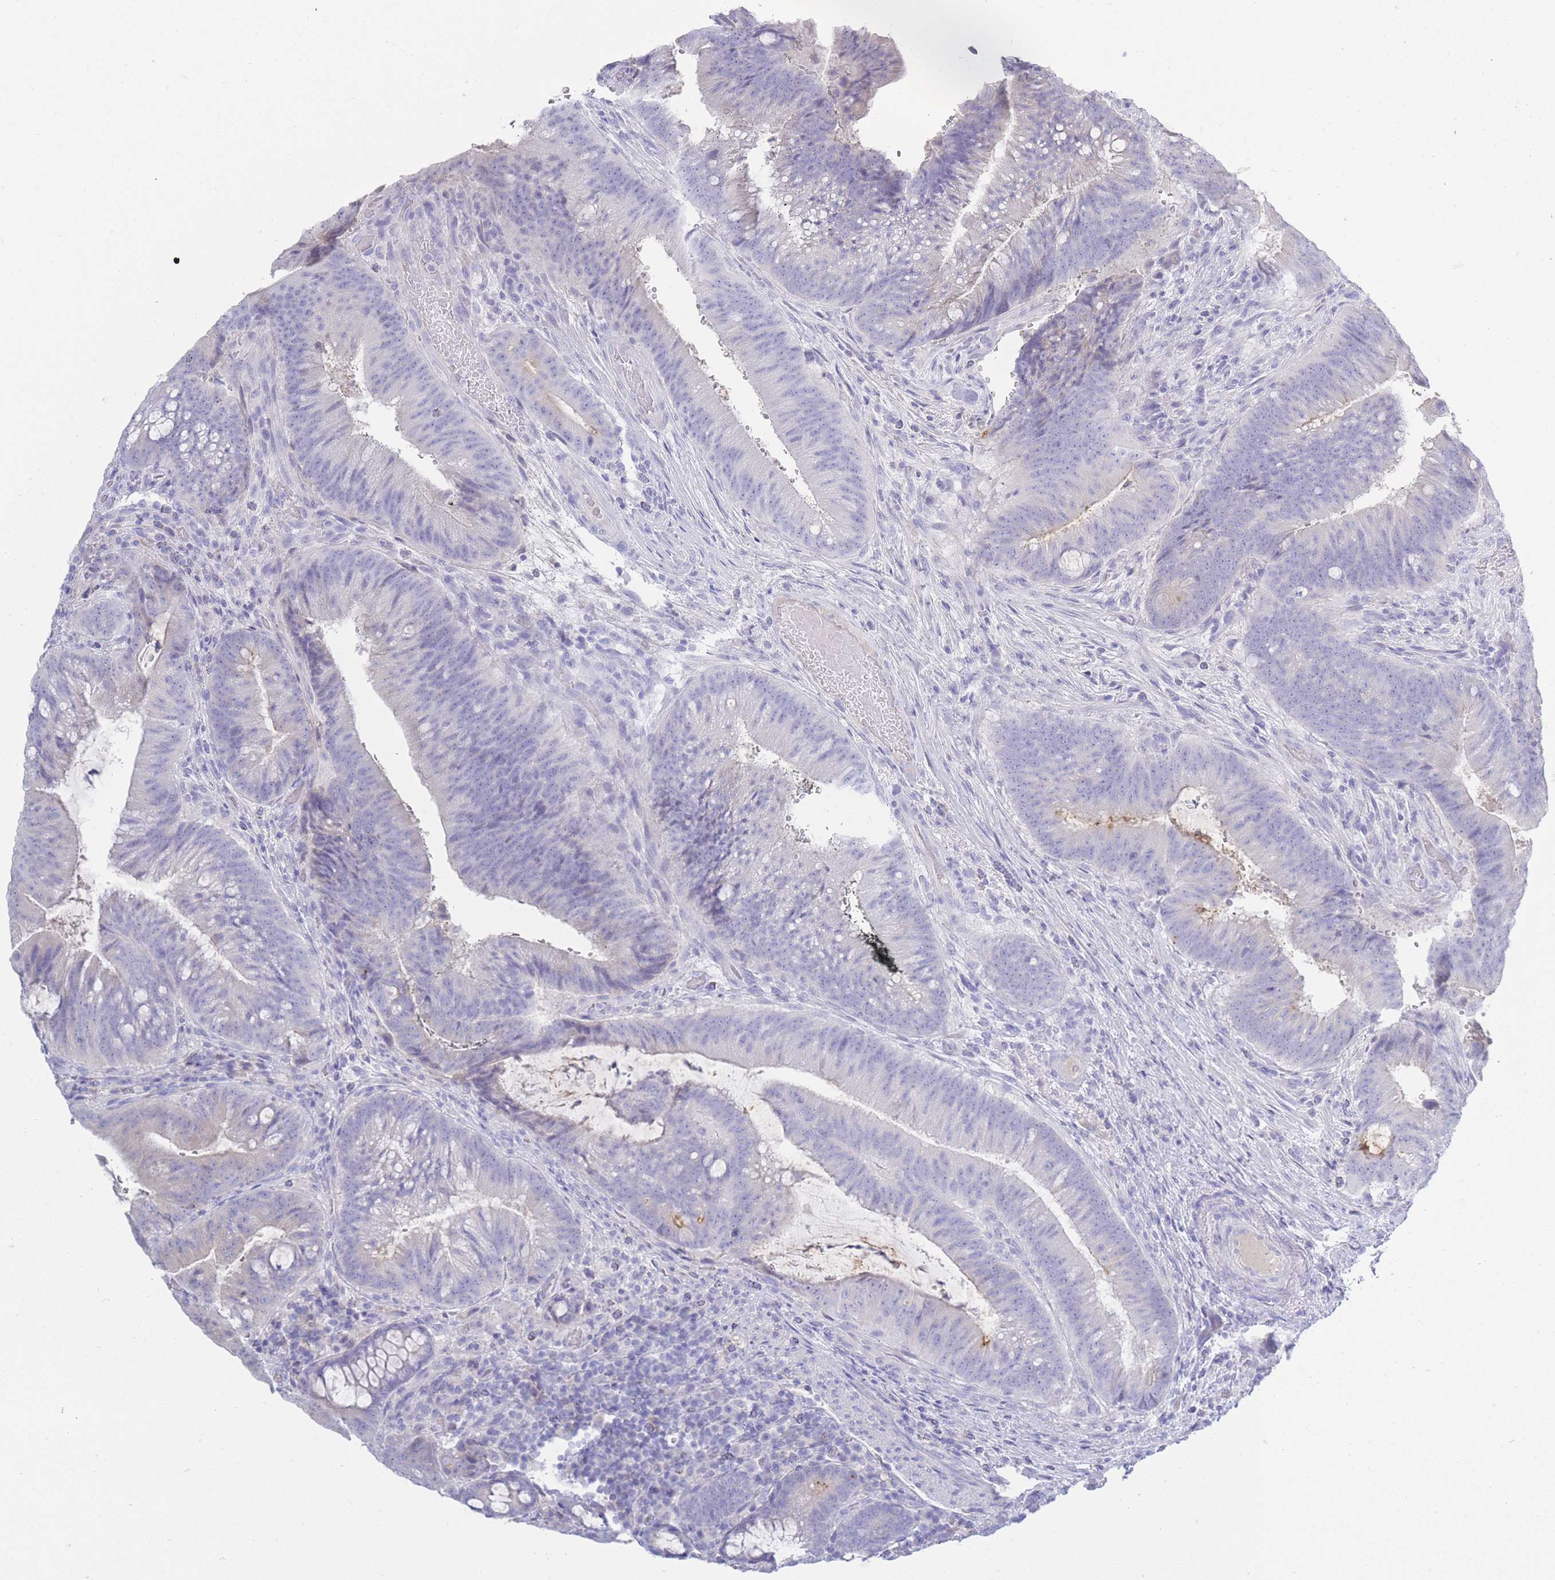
{"staining": {"intensity": "negative", "quantity": "none", "location": "none"}, "tissue": "colorectal cancer", "cell_type": "Tumor cells", "image_type": "cancer", "snomed": [{"axis": "morphology", "description": "Adenocarcinoma, NOS"}, {"axis": "topography", "description": "Colon"}], "caption": "Human colorectal cancer stained for a protein using immunohistochemistry reveals no staining in tumor cells.", "gene": "LRRC37A", "patient": {"sex": "female", "age": 43}}